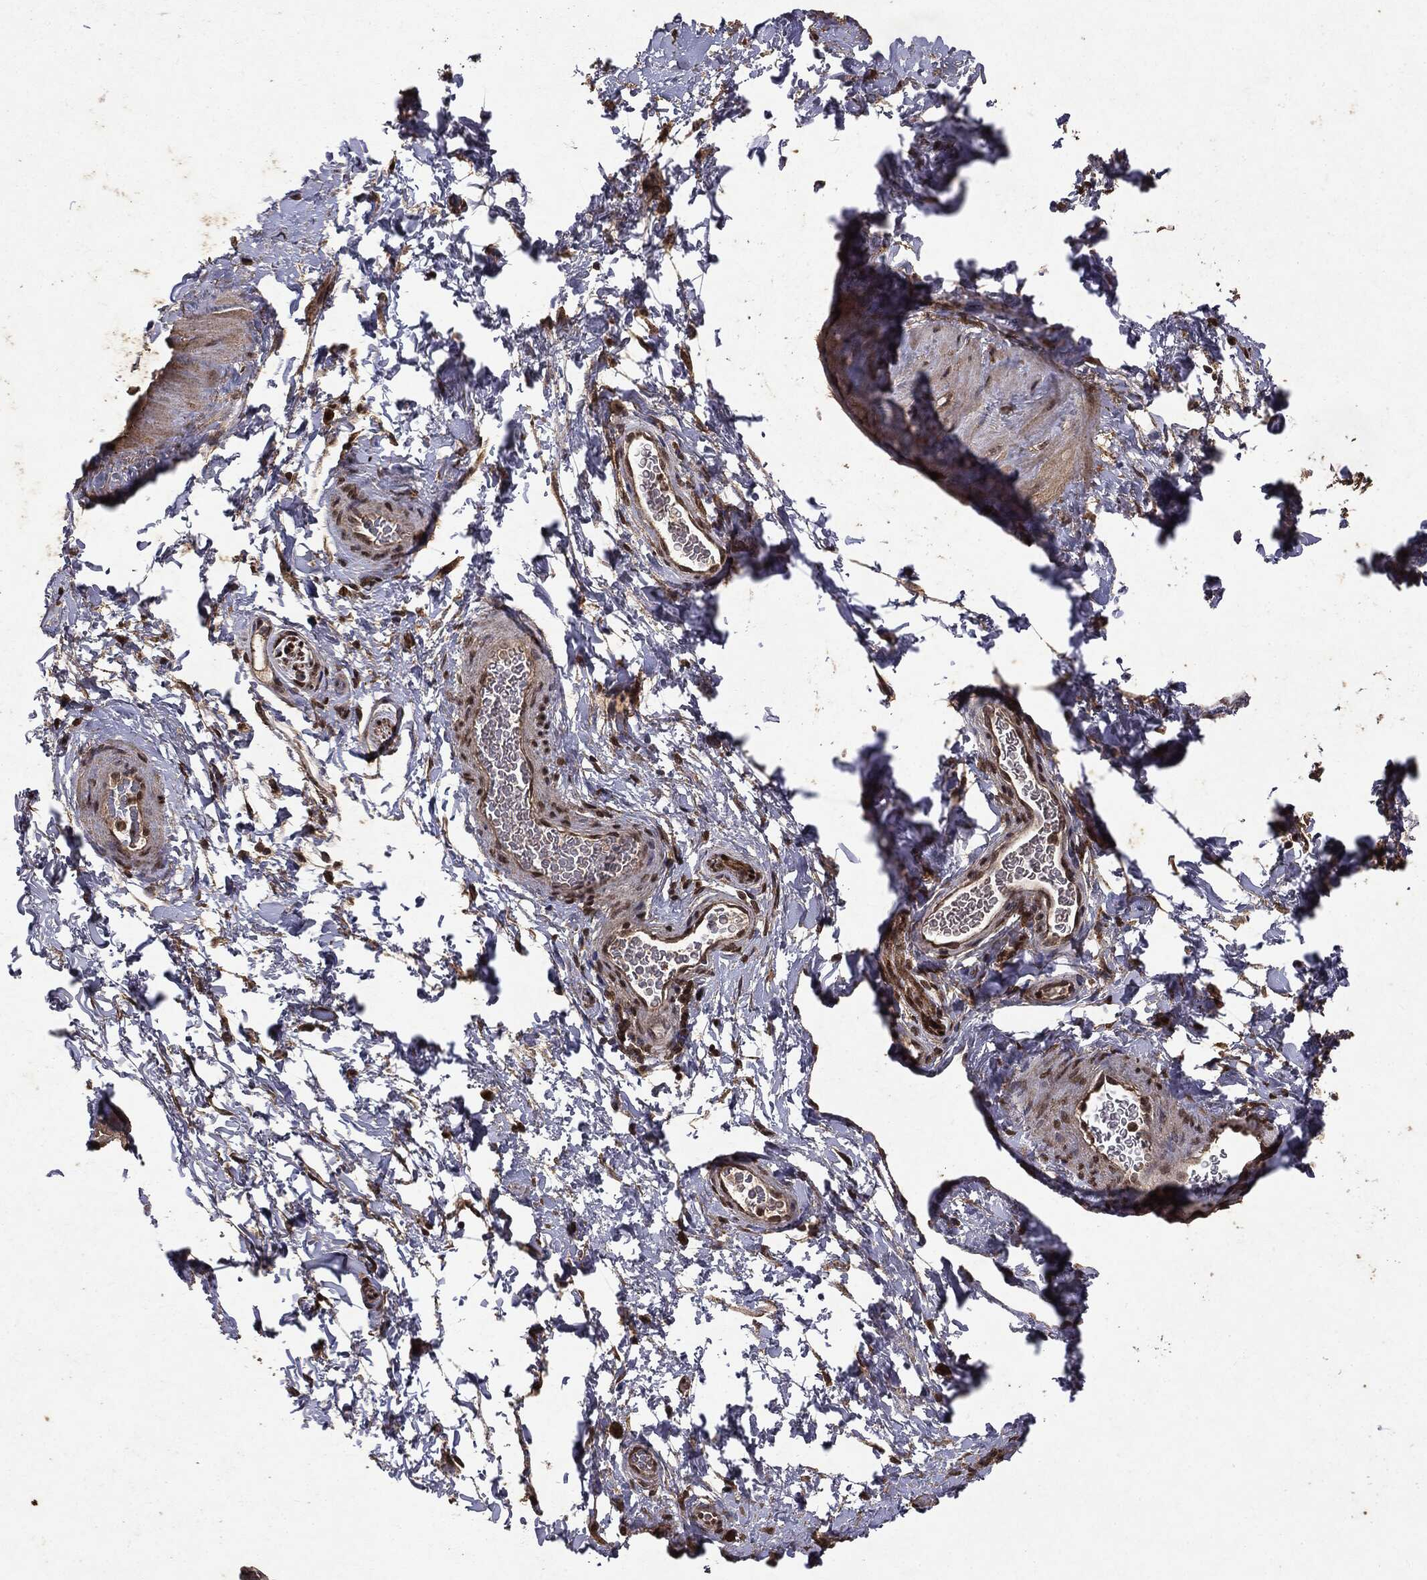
{"staining": {"intensity": "moderate", "quantity": "25%-75%", "location": "nuclear"}, "tissue": "soft tissue", "cell_type": "Fibroblasts", "image_type": "normal", "snomed": [{"axis": "morphology", "description": "Normal tissue, NOS"}, {"axis": "topography", "description": "Soft tissue"}, {"axis": "topography", "description": "Vascular tissue"}], "caption": "DAB immunohistochemical staining of normal soft tissue shows moderate nuclear protein staining in about 25%-75% of fibroblasts.", "gene": "PEBP1", "patient": {"sex": "male", "age": 41}}